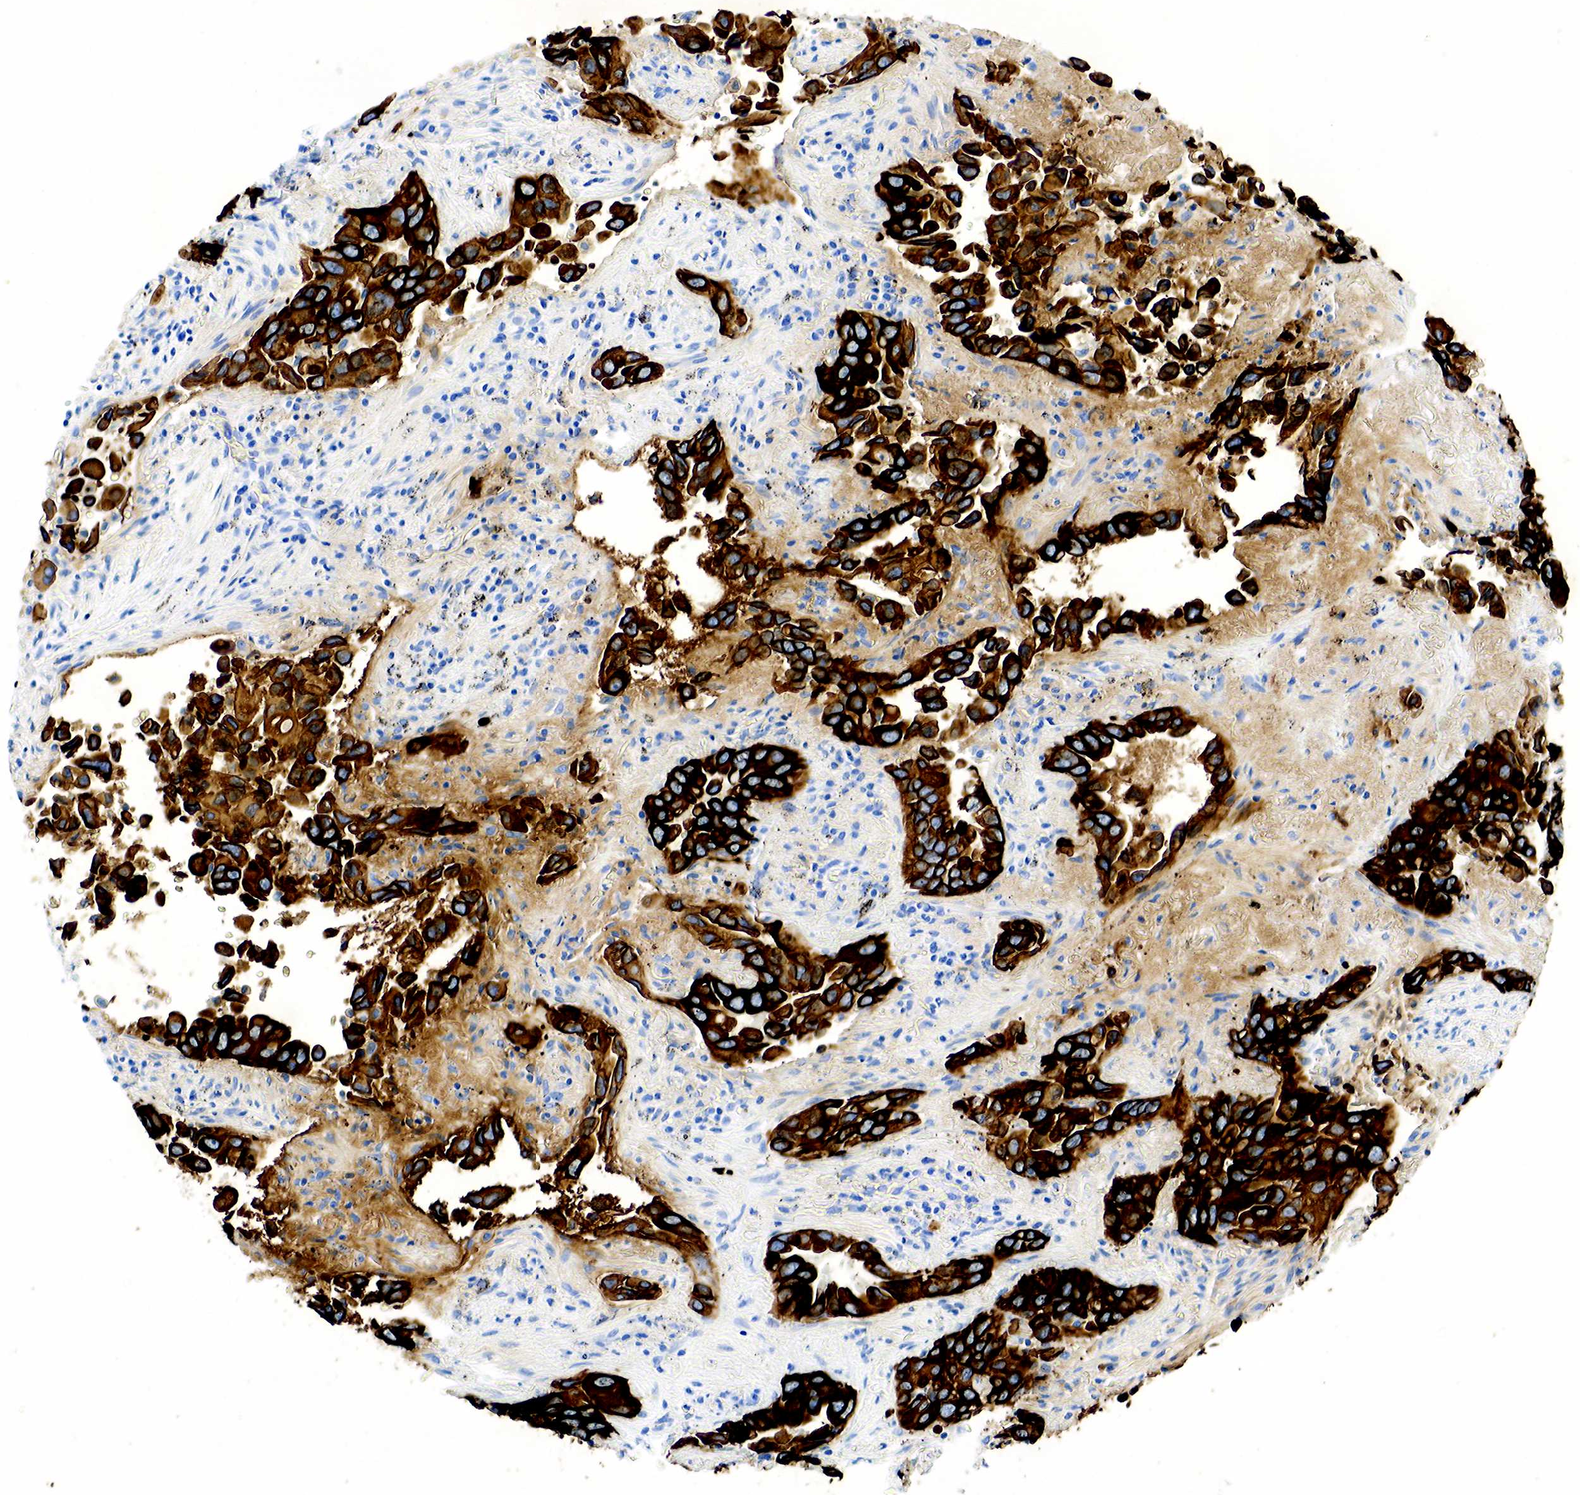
{"staining": {"intensity": "strong", "quantity": ">75%", "location": "cytoplasmic/membranous"}, "tissue": "lung cancer", "cell_type": "Tumor cells", "image_type": "cancer", "snomed": [{"axis": "morphology", "description": "Adenocarcinoma, NOS"}, {"axis": "topography", "description": "Lung"}], "caption": "Immunohistochemical staining of lung cancer reveals strong cytoplasmic/membranous protein positivity in approximately >75% of tumor cells. The staining is performed using DAB brown chromogen to label protein expression. The nuclei are counter-stained blue using hematoxylin.", "gene": "KRT7", "patient": {"sex": "male", "age": 68}}